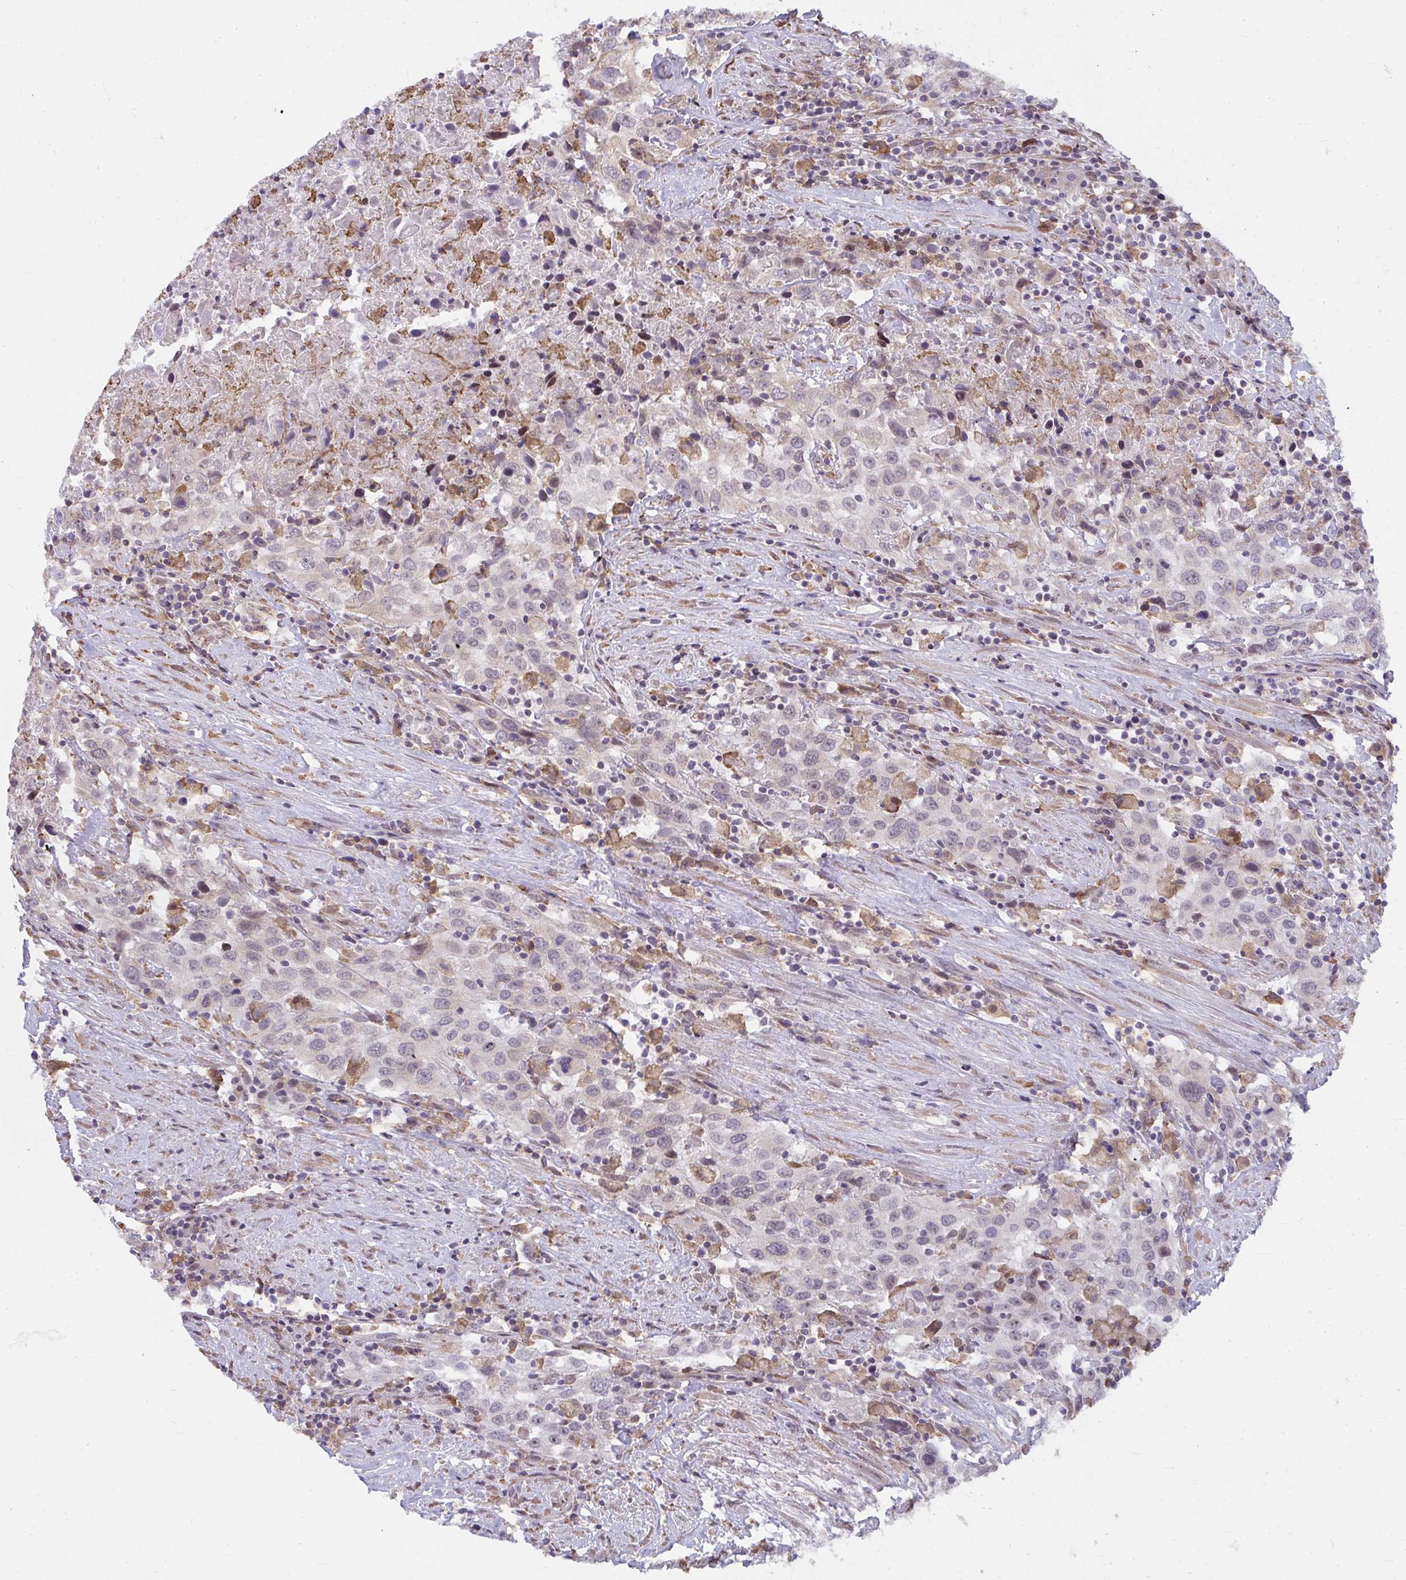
{"staining": {"intensity": "negative", "quantity": "none", "location": "none"}, "tissue": "urothelial cancer", "cell_type": "Tumor cells", "image_type": "cancer", "snomed": [{"axis": "morphology", "description": "Urothelial carcinoma, High grade"}, {"axis": "topography", "description": "Urinary bladder"}], "caption": "A photomicrograph of urothelial cancer stained for a protein reveals no brown staining in tumor cells.", "gene": "NMNAT1", "patient": {"sex": "male", "age": 61}}